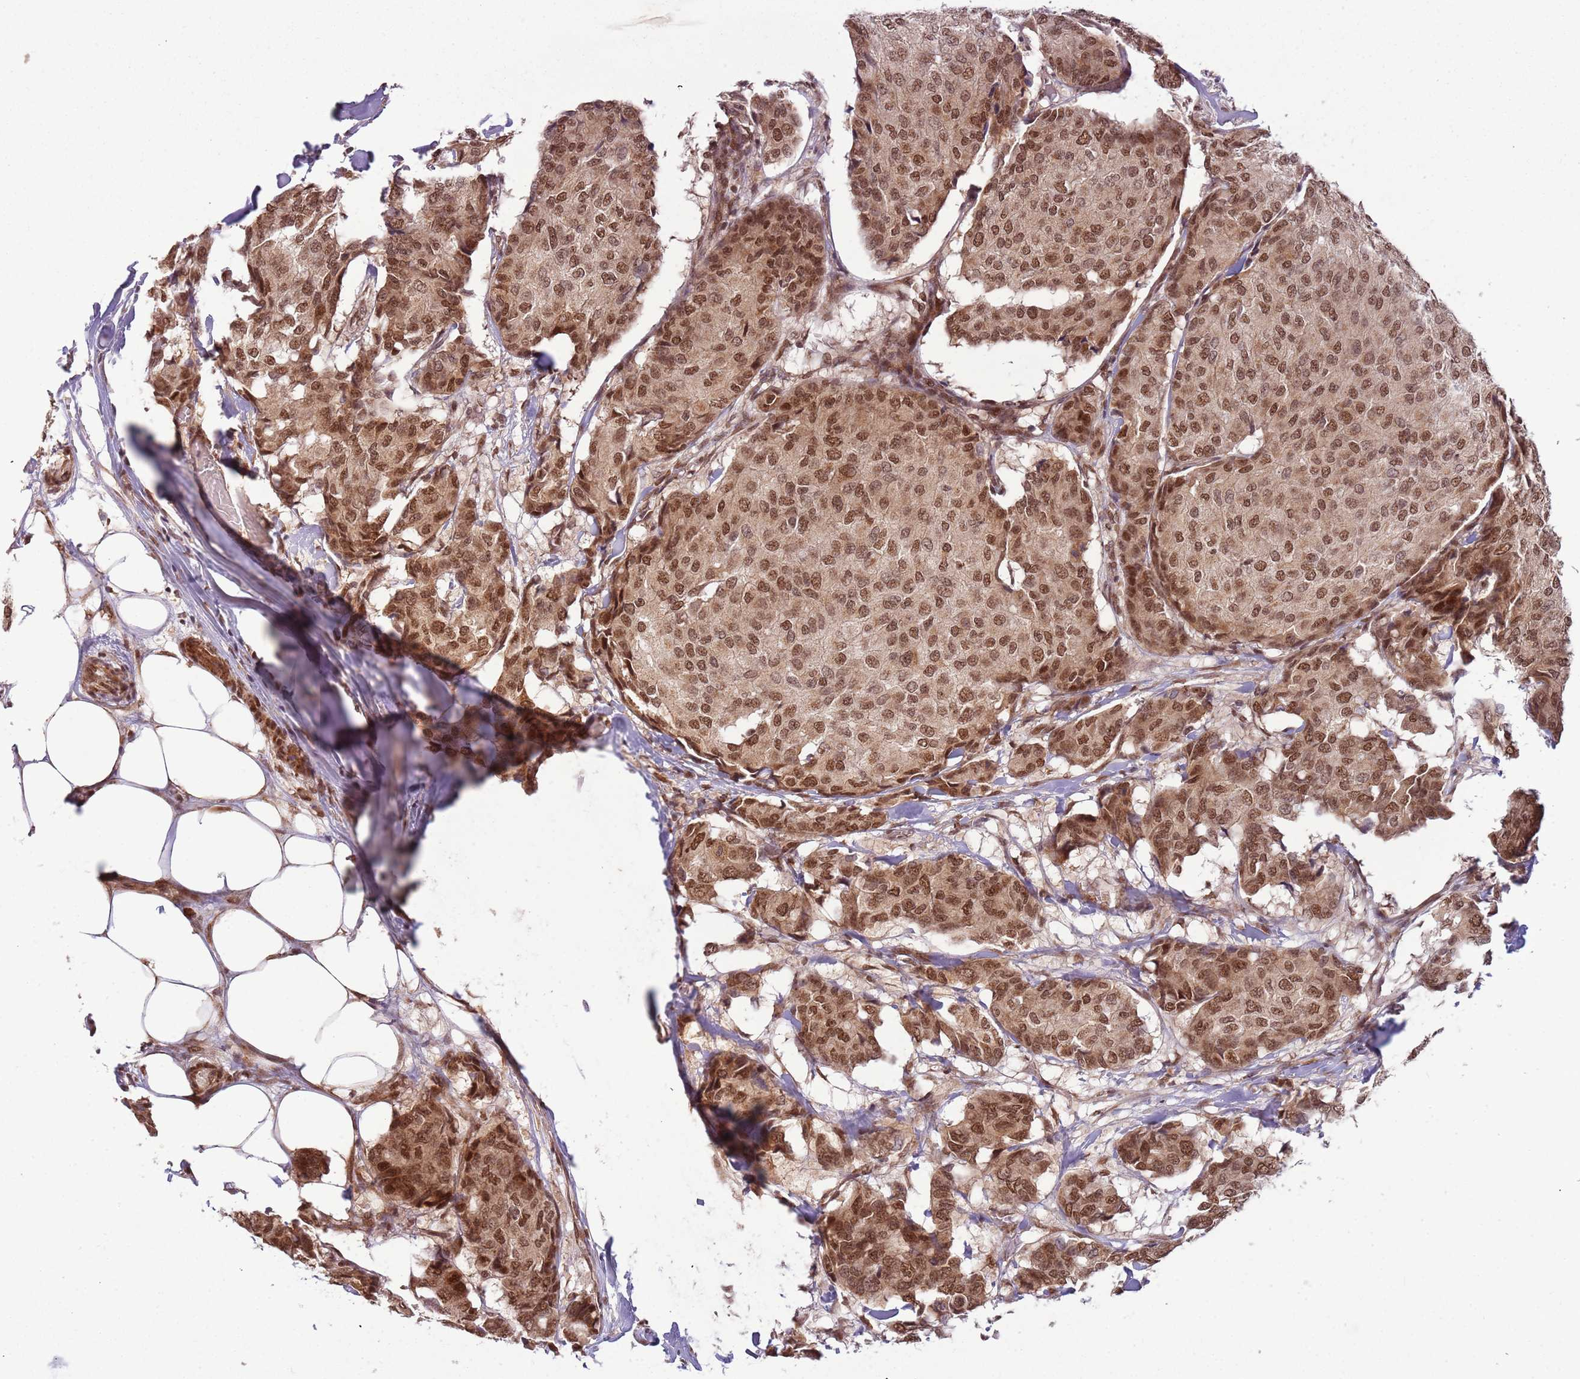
{"staining": {"intensity": "moderate", "quantity": ">75%", "location": "nuclear"}, "tissue": "breast cancer", "cell_type": "Tumor cells", "image_type": "cancer", "snomed": [{"axis": "morphology", "description": "Duct carcinoma"}, {"axis": "topography", "description": "Breast"}], "caption": "Human breast cancer stained with a protein marker demonstrates moderate staining in tumor cells.", "gene": "FAM120AOS", "patient": {"sex": "female", "age": 75}}